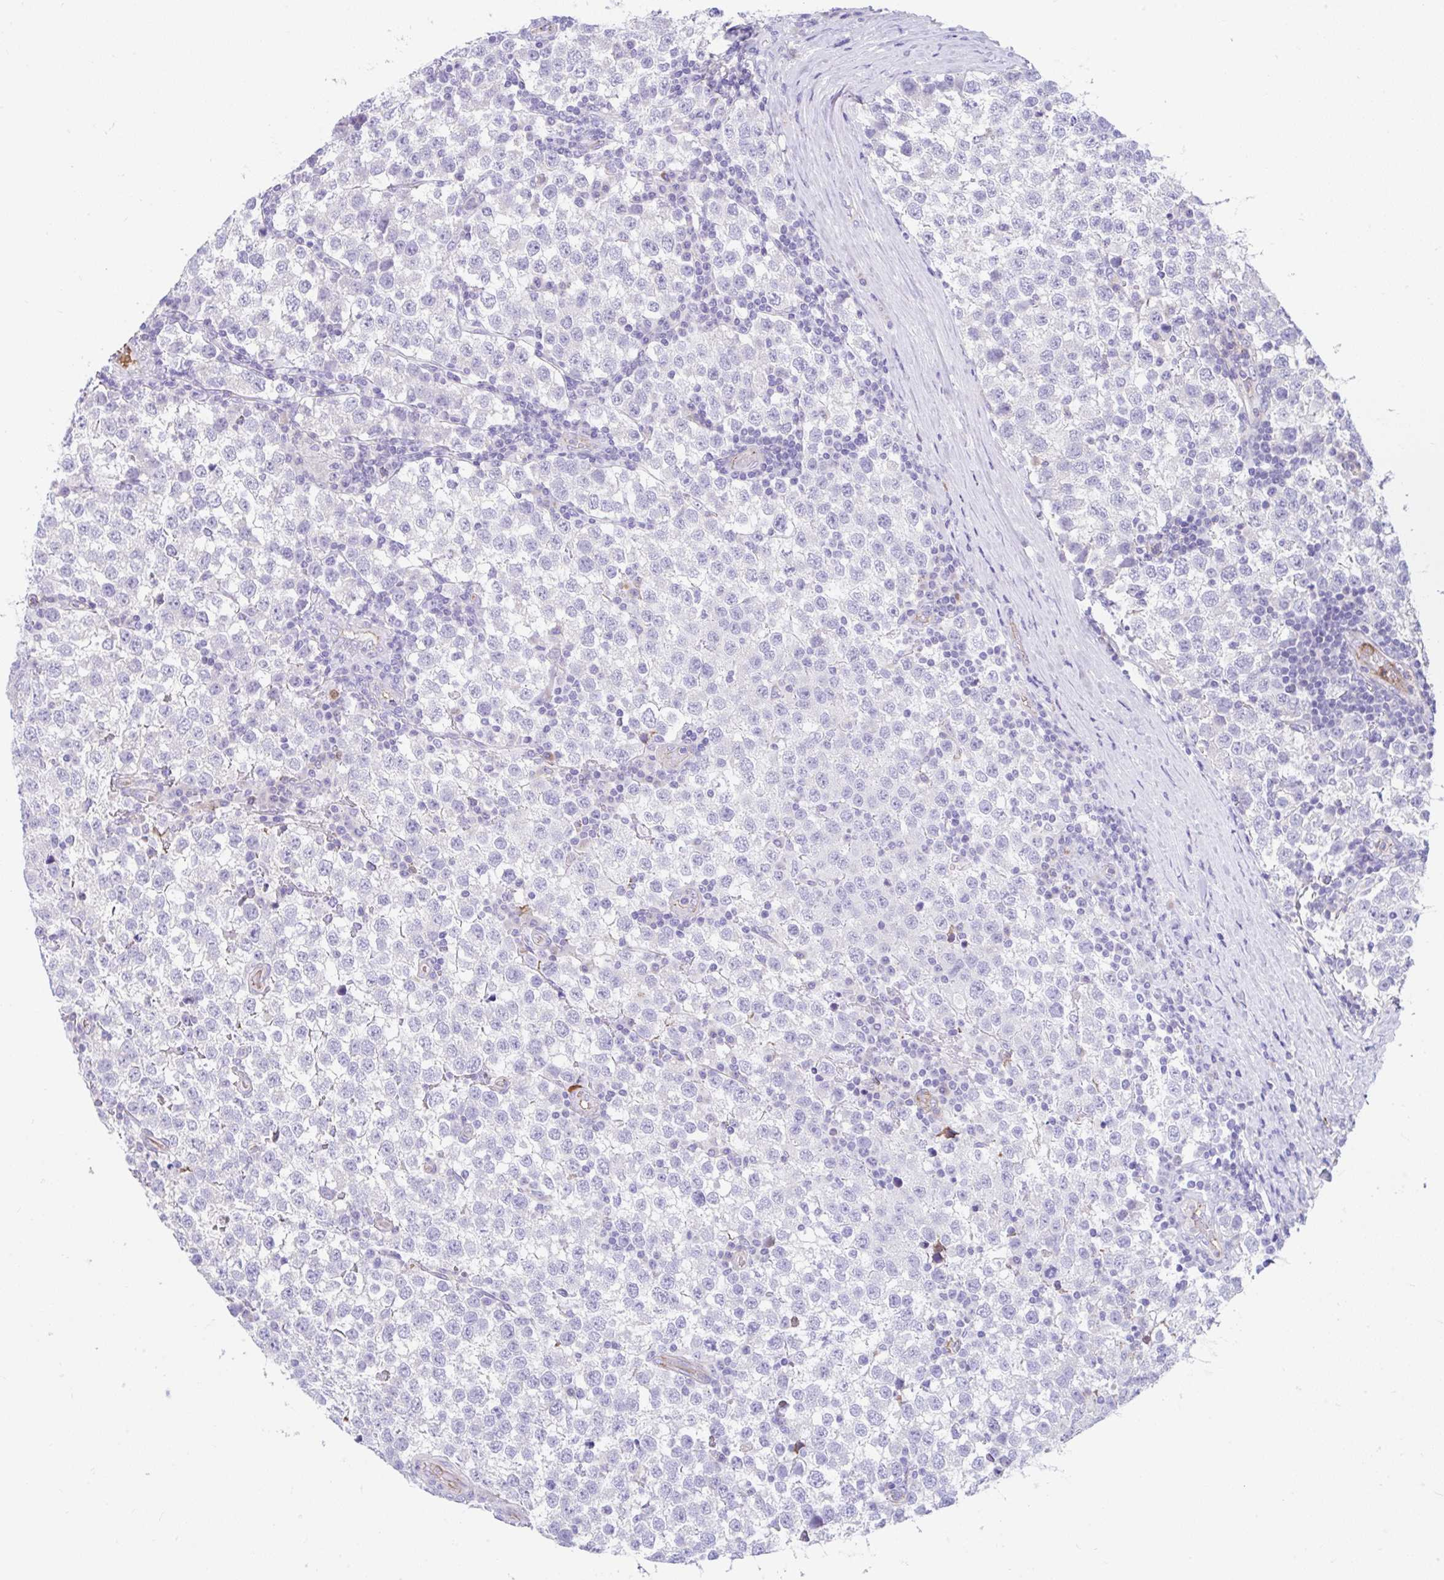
{"staining": {"intensity": "negative", "quantity": "none", "location": "none"}, "tissue": "testis cancer", "cell_type": "Tumor cells", "image_type": "cancer", "snomed": [{"axis": "morphology", "description": "Seminoma, NOS"}, {"axis": "topography", "description": "Testis"}], "caption": "Image shows no protein staining in tumor cells of testis cancer tissue.", "gene": "CCSAP", "patient": {"sex": "male", "age": 34}}